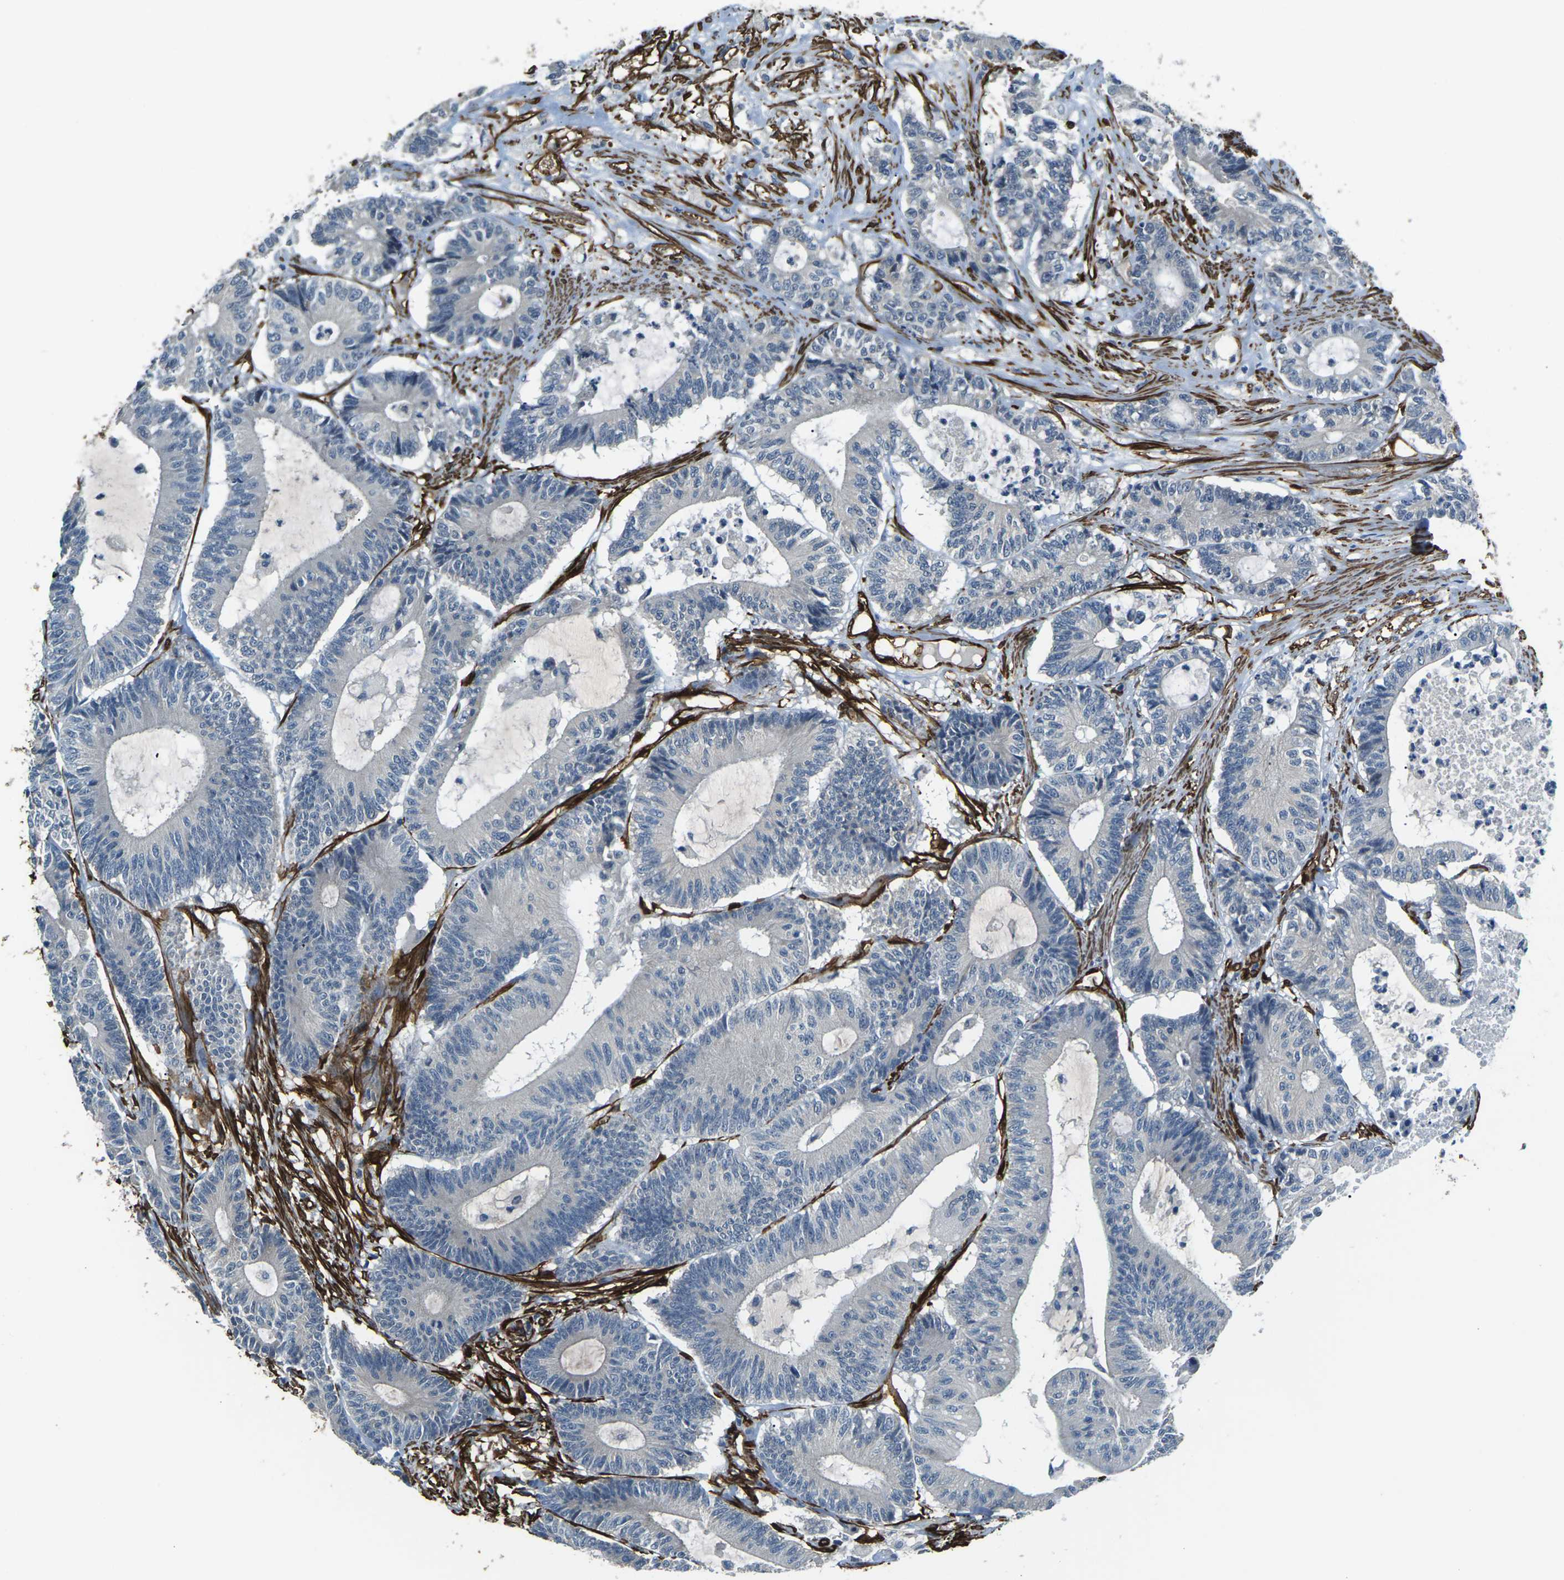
{"staining": {"intensity": "negative", "quantity": "none", "location": "none"}, "tissue": "colorectal cancer", "cell_type": "Tumor cells", "image_type": "cancer", "snomed": [{"axis": "morphology", "description": "Adenocarcinoma, NOS"}, {"axis": "topography", "description": "Colon"}], "caption": "Tumor cells show no significant positivity in colorectal adenocarcinoma.", "gene": "GRAMD1C", "patient": {"sex": "female", "age": 84}}